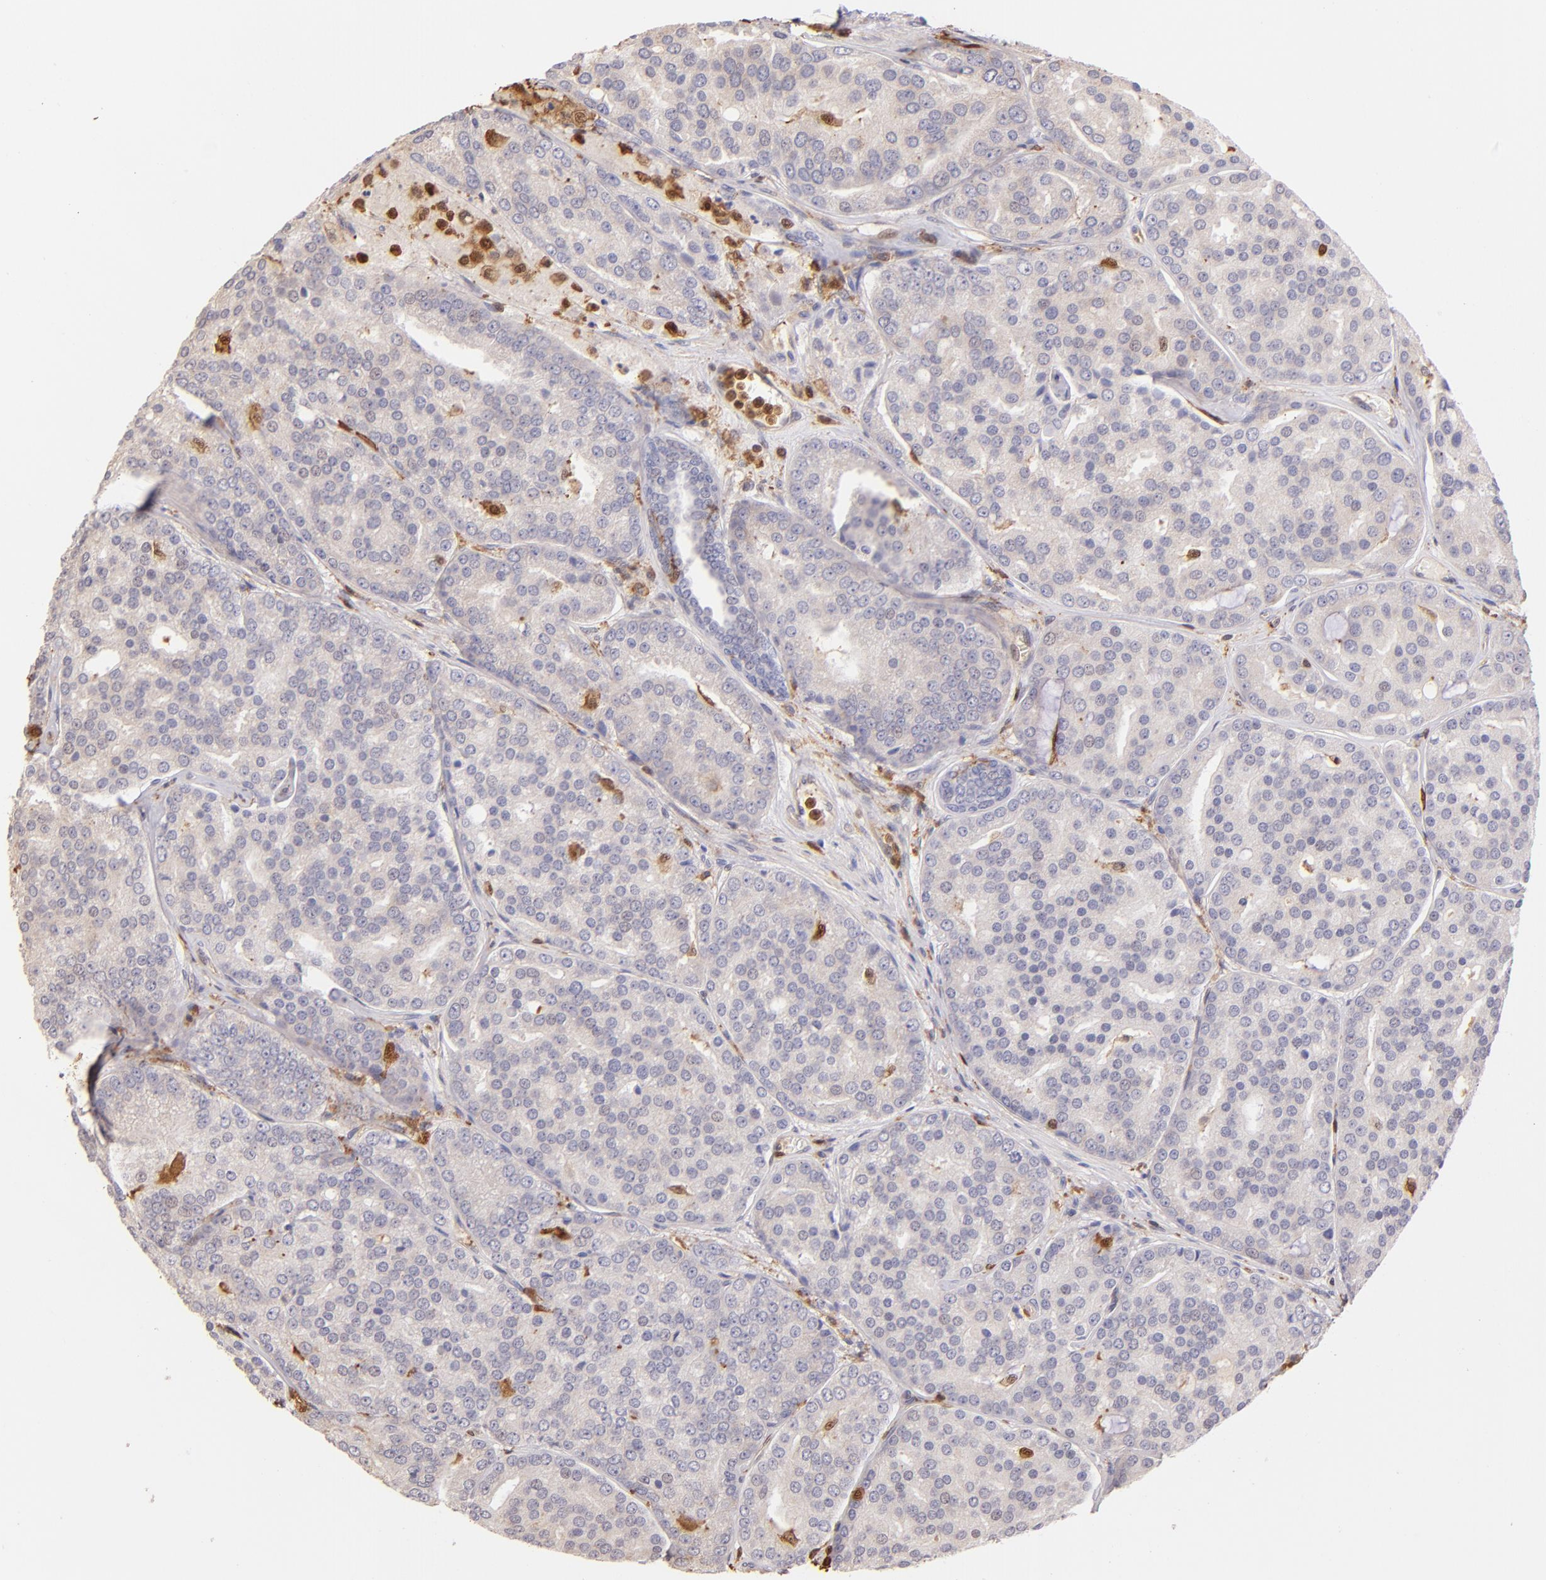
{"staining": {"intensity": "weak", "quantity": ">75%", "location": "cytoplasmic/membranous"}, "tissue": "prostate cancer", "cell_type": "Tumor cells", "image_type": "cancer", "snomed": [{"axis": "morphology", "description": "Adenocarcinoma, High grade"}, {"axis": "topography", "description": "Prostate"}], "caption": "The histopathology image displays staining of prostate adenocarcinoma (high-grade), revealing weak cytoplasmic/membranous protein positivity (brown color) within tumor cells. (Stains: DAB (3,3'-diaminobenzidine) in brown, nuclei in blue, Microscopy: brightfield microscopy at high magnification).", "gene": "BTK", "patient": {"sex": "male", "age": 64}}